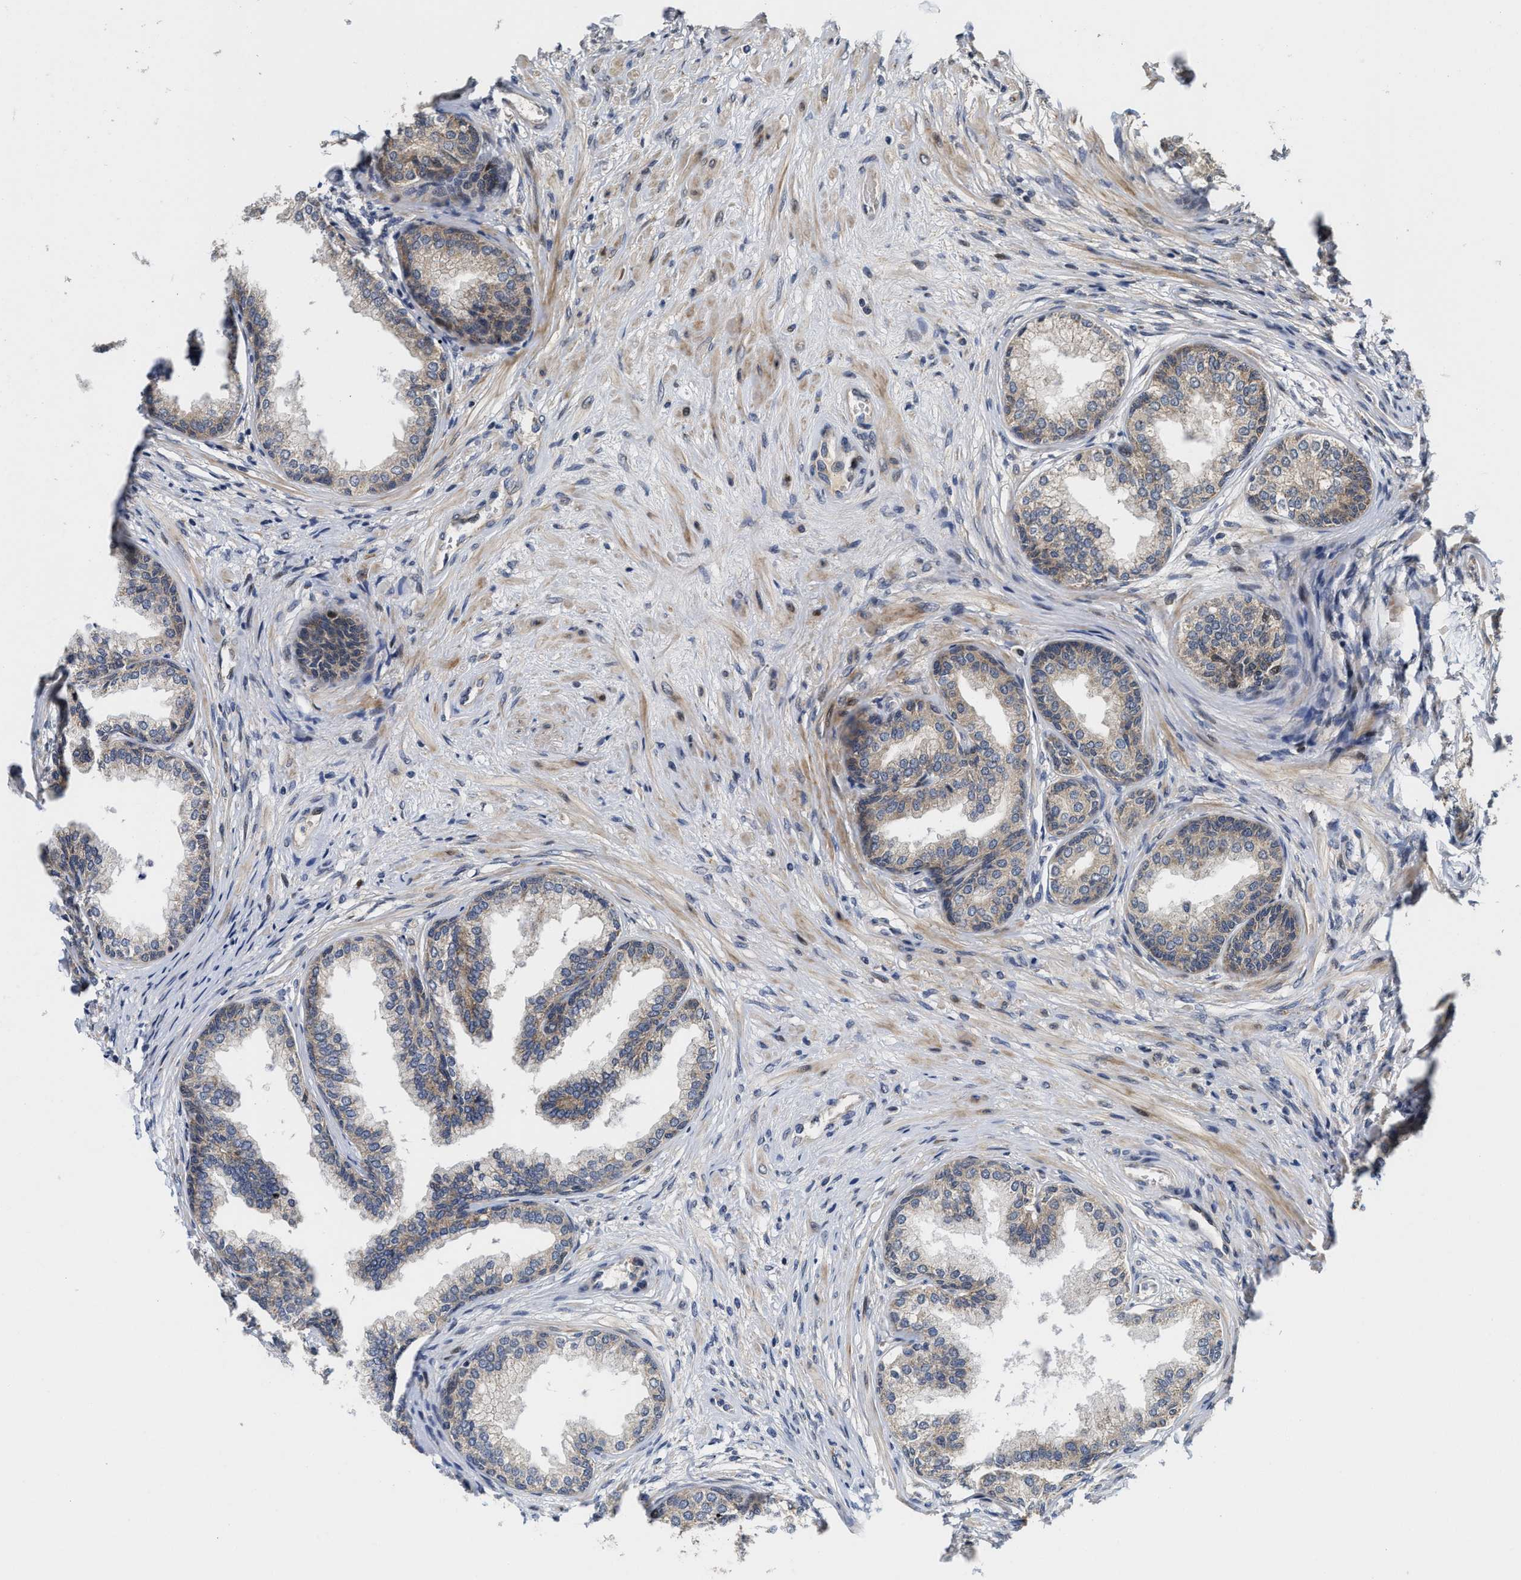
{"staining": {"intensity": "moderate", "quantity": "<25%", "location": "cytoplasmic/membranous"}, "tissue": "prostate", "cell_type": "Glandular cells", "image_type": "normal", "snomed": [{"axis": "morphology", "description": "Normal tissue, NOS"}, {"axis": "topography", "description": "Prostate"}], "caption": "Benign prostate reveals moderate cytoplasmic/membranous positivity in about <25% of glandular cells.", "gene": "SCYL2", "patient": {"sex": "male", "age": 76}}